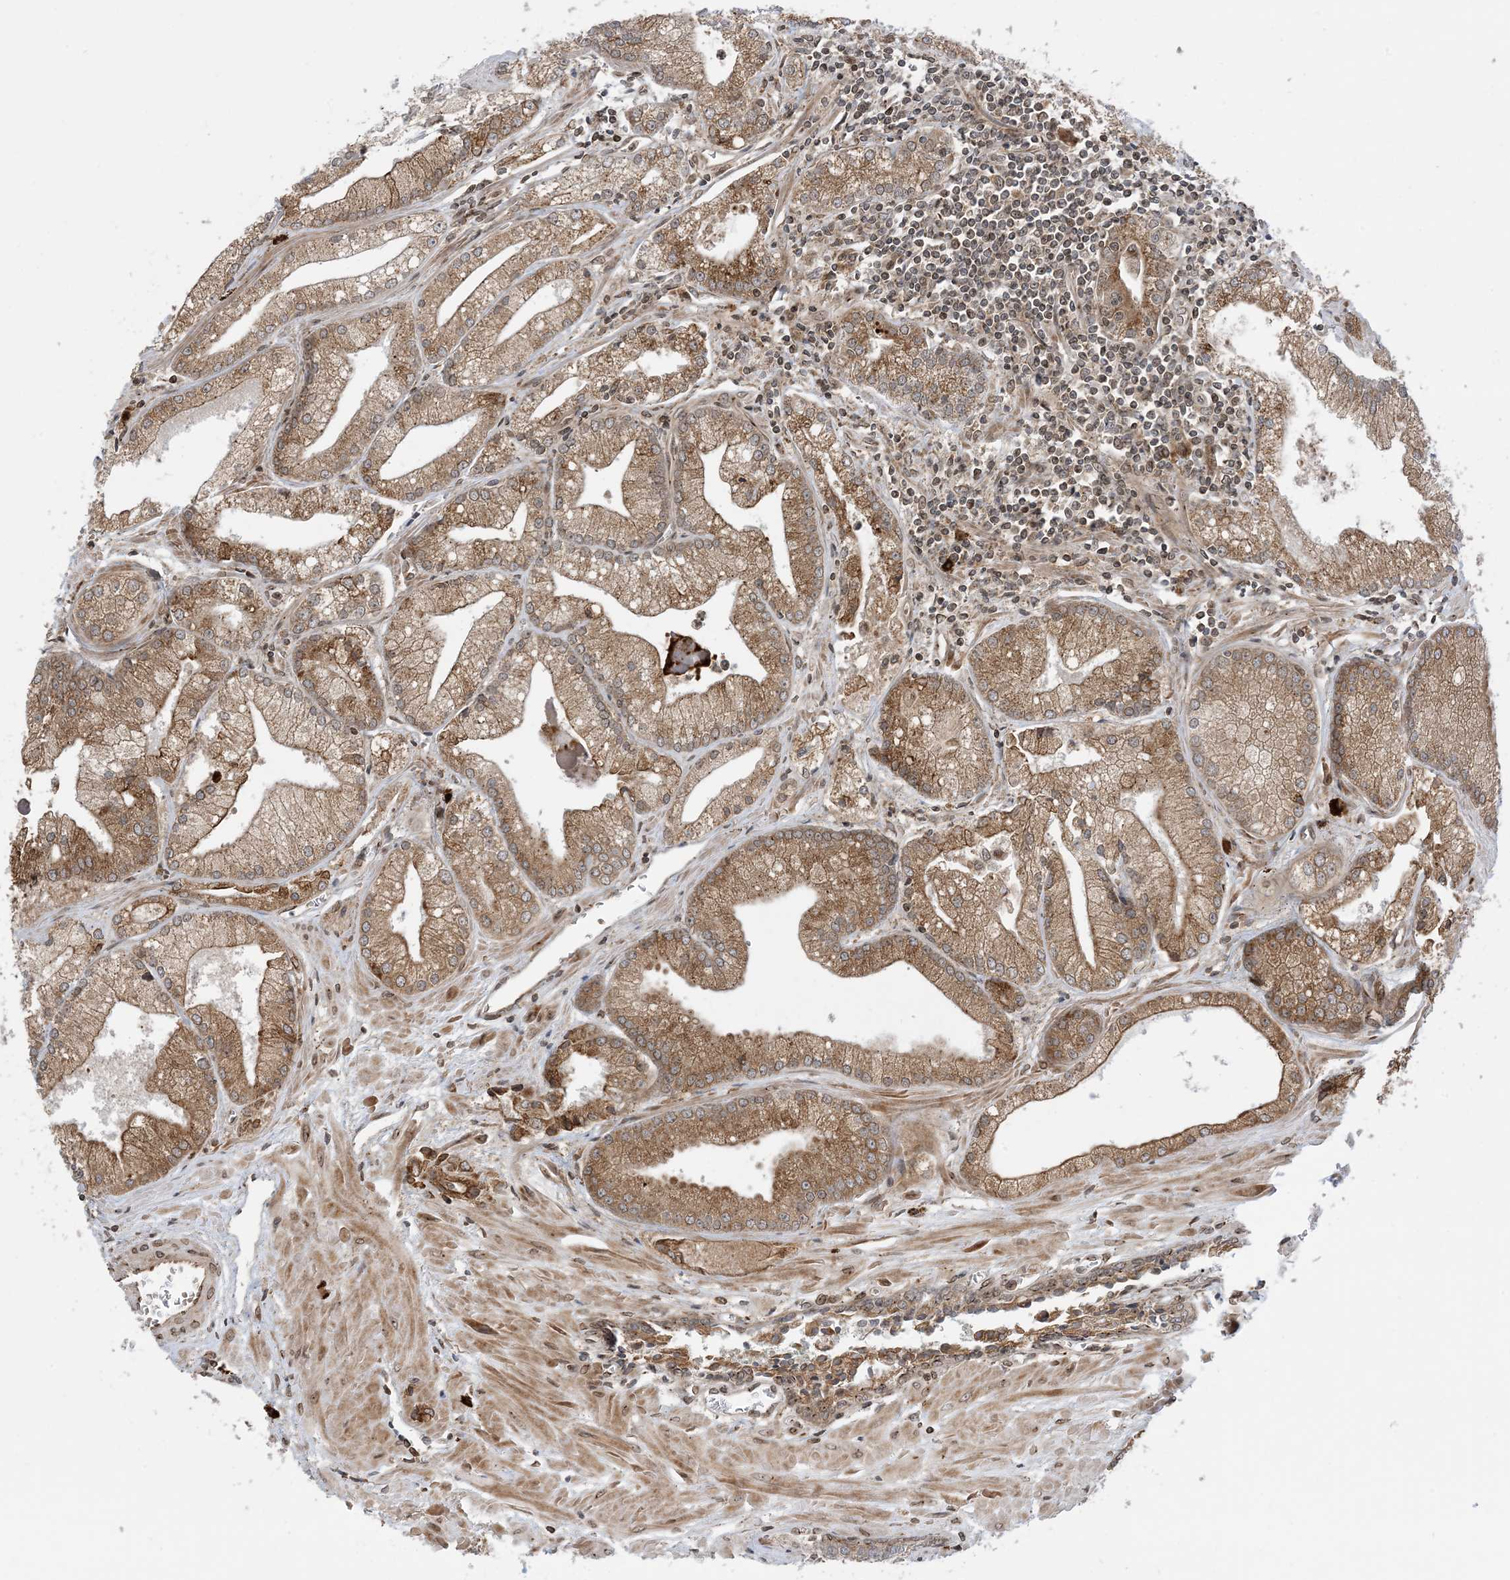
{"staining": {"intensity": "moderate", "quantity": ">75%", "location": "cytoplasmic/membranous"}, "tissue": "prostate cancer", "cell_type": "Tumor cells", "image_type": "cancer", "snomed": [{"axis": "morphology", "description": "Adenocarcinoma, Low grade"}, {"axis": "topography", "description": "Prostate"}], "caption": "Prostate cancer tissue shows moderate cytoplasmic/membranous expression in about >75% of tumor cells", "gene": "CASP4", "patient": {"sex": "male", "age": 67}}